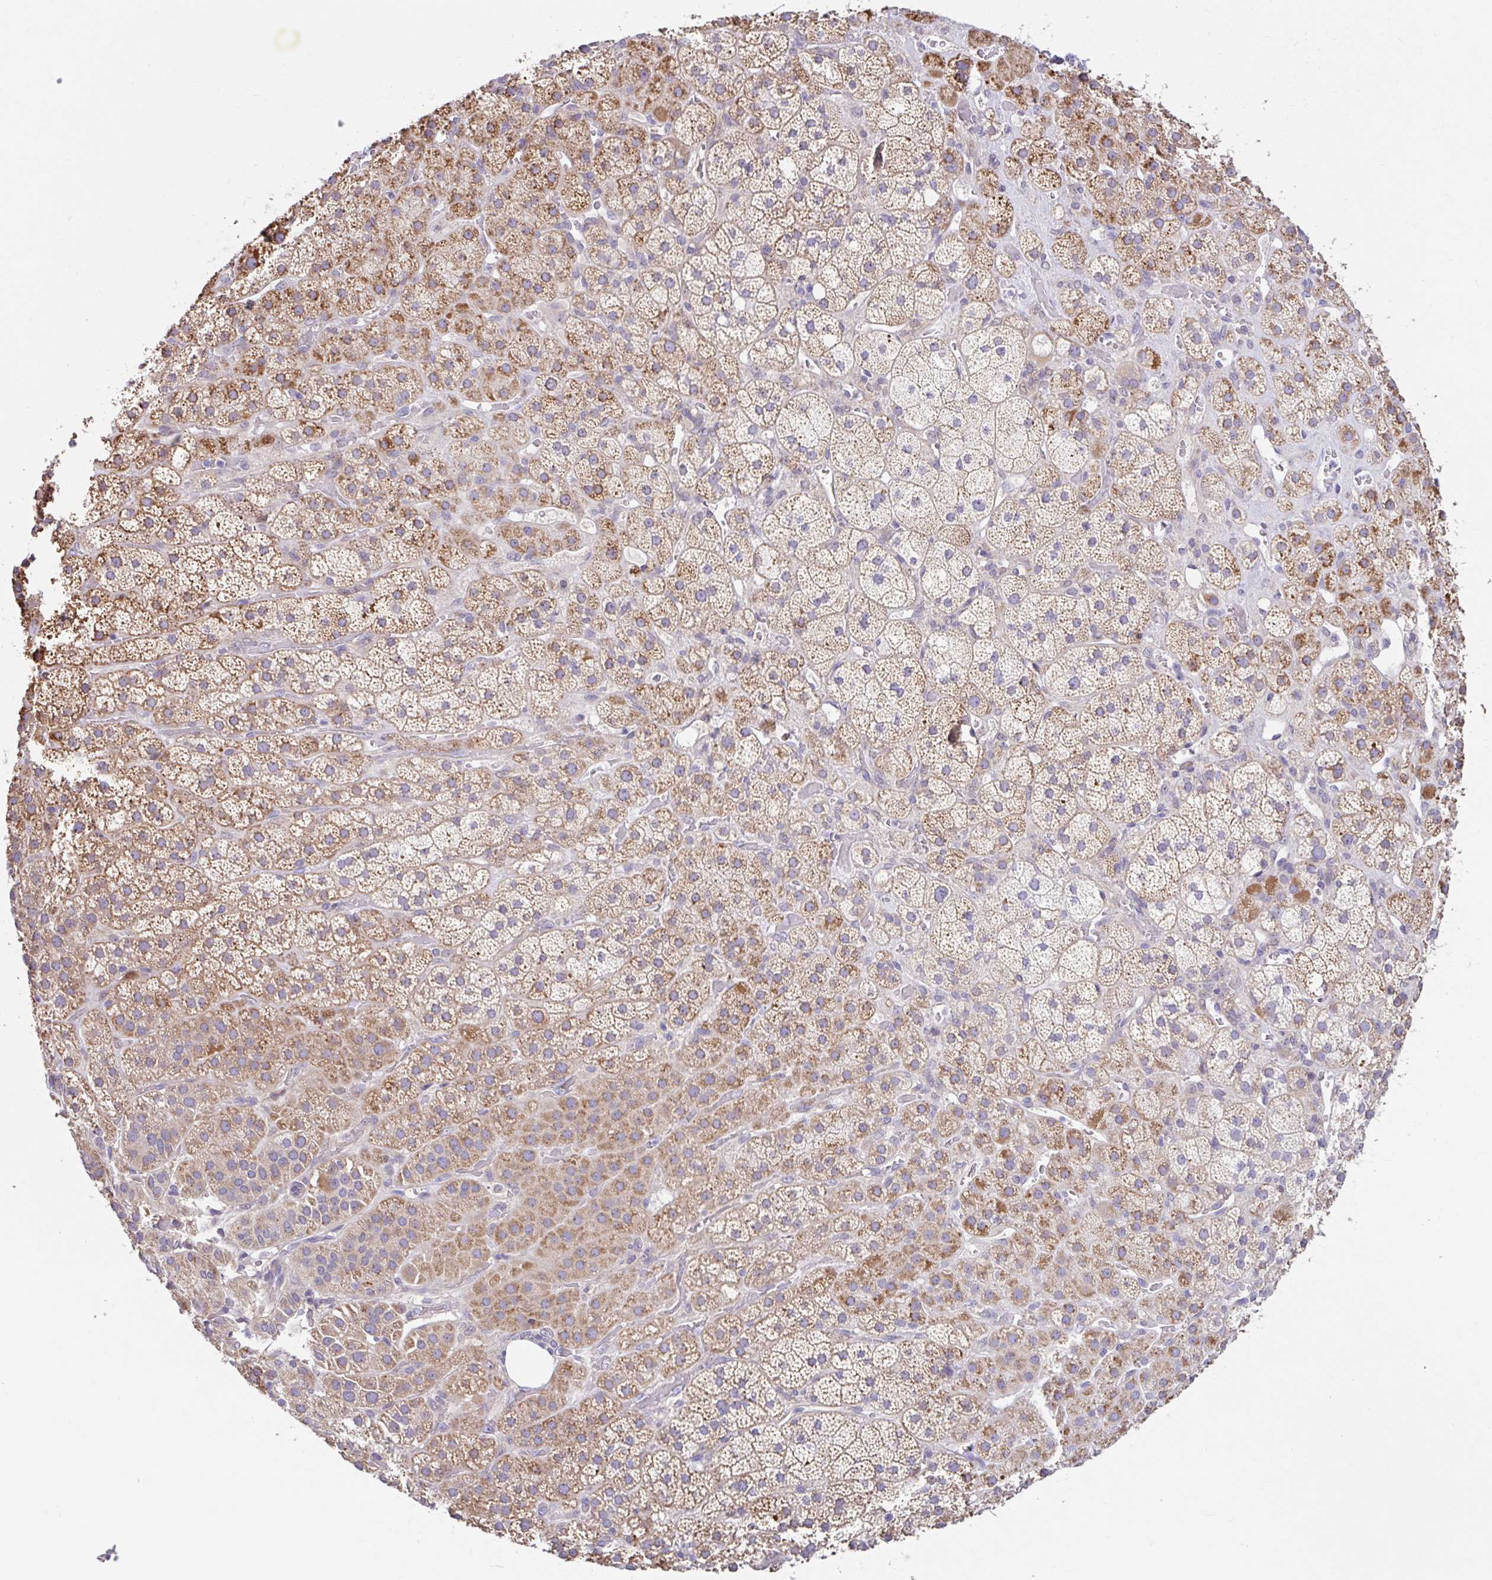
{"staining": {"intensity": "moderate", "quantity": ">75%", "location": "cytoplasmic/membranous"}, "tissue": "adrenal gland", "cell_type": "Glandular cells", "image_type": "normal", "snomed": [{"axis": "morphology", "description": "Normal tissue, NOS"}, {"axis": "topography", "description": "Adrenal gland"}], "caption": "This photomicrograph reveals unremarkable adrenal gland stained with immunohistochemistry (IHC) to label a protein in brown. The cytoplasmic/membranous of glandular cells show moderate positivity for the protein. Nuclei are counter-stained blue.", "gene": "NT5C1B", "patient": {"sex": "male", "age": 57}}